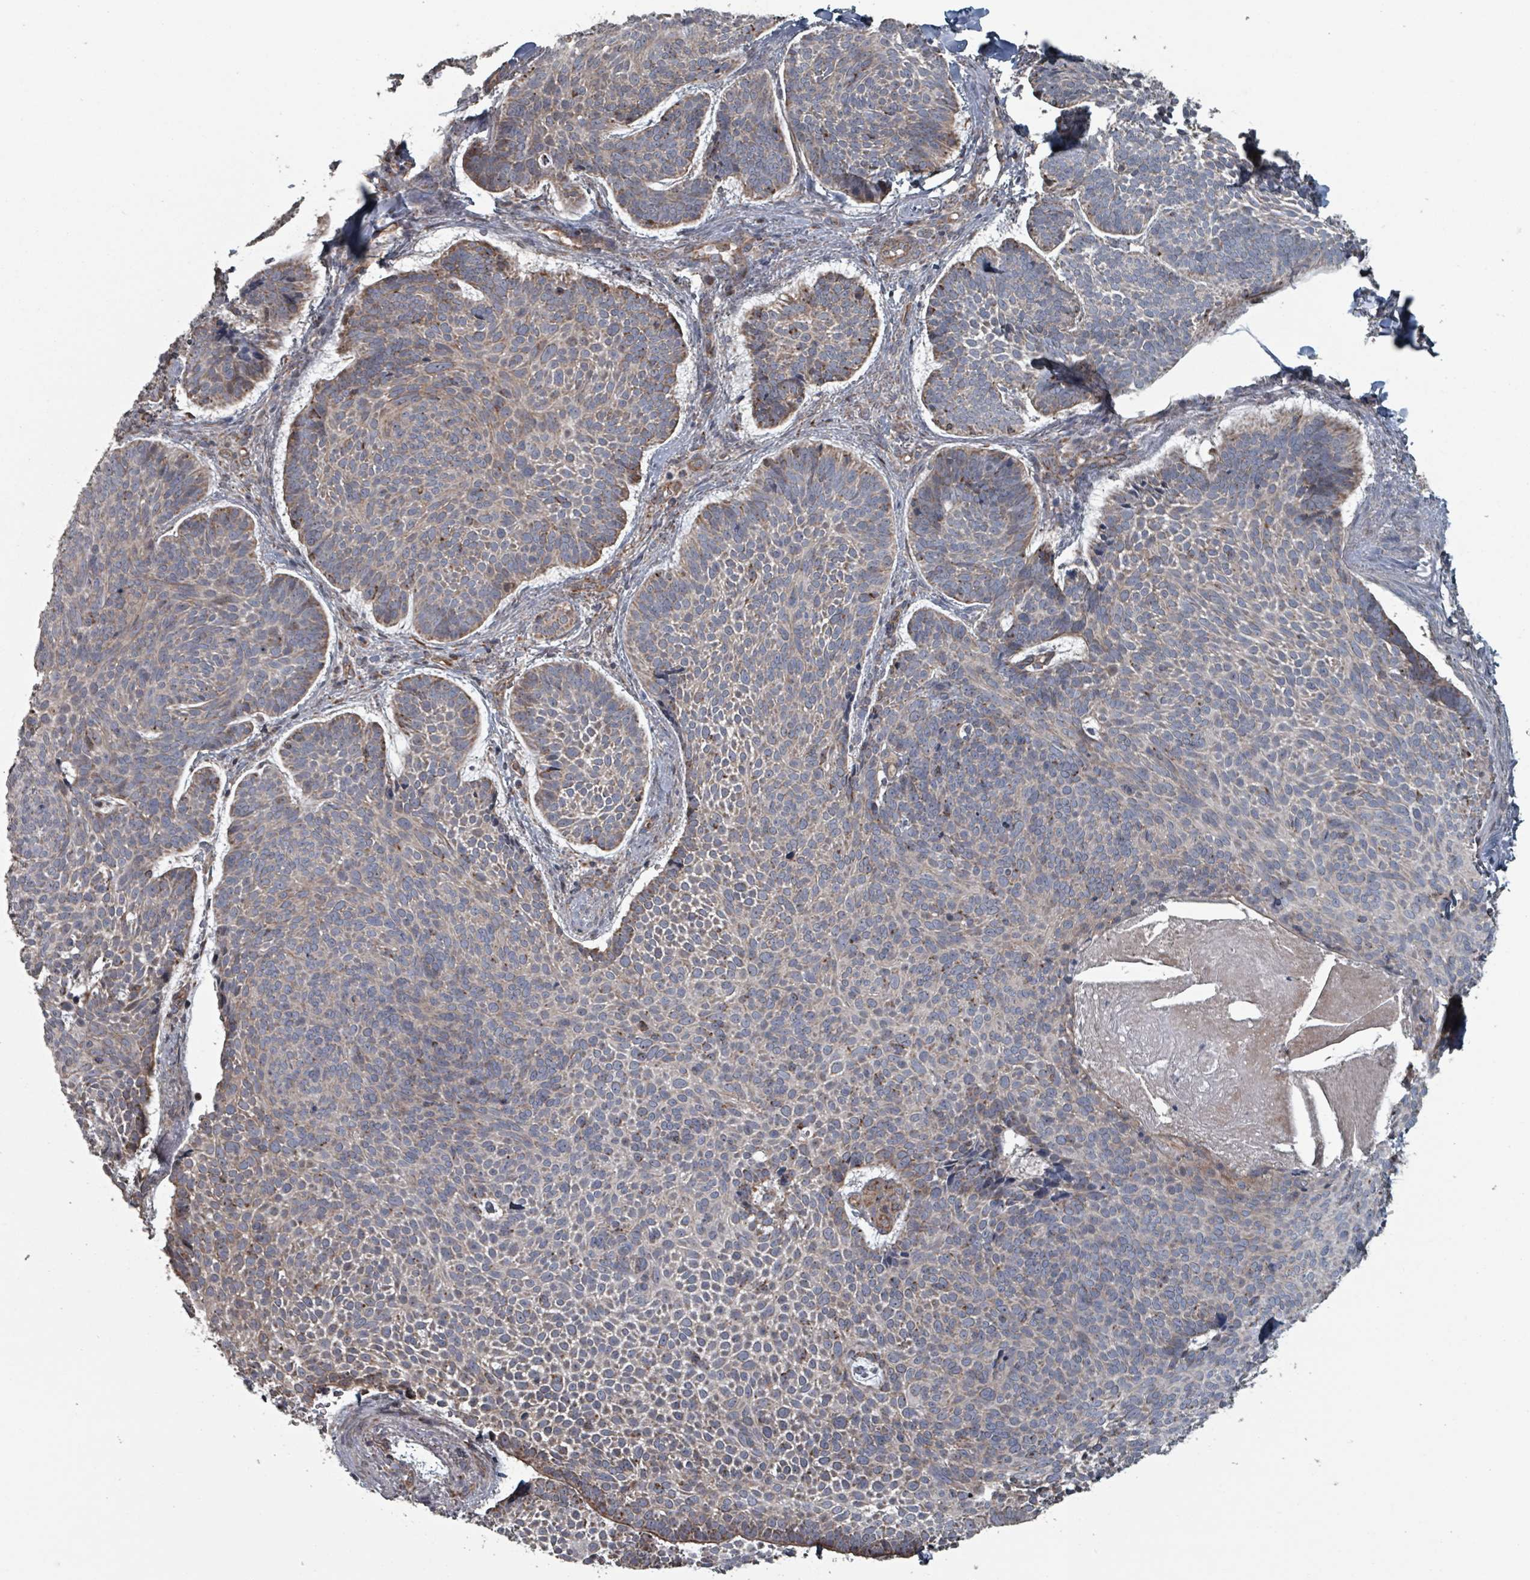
{"staining": {"intensity": "weak", "quantity": "25%-75%", "location": "cytoplasmic/membranous"}, "tissue": "skin cancer", "cell_type": "Tumor cells", "image_type": "cancer", "snomed": [{"axis": "morphology", "description": "Basal cell carcinoma"}, {"axis": "topography", "description": "Skin"}], "caption": "This is a micrograph of IHC staining of basal cell carcinoma (skin), which shows weak expression in the cytoplasmic/membranous of tumor cells.", "gene": "MRPL4", "patient": {"sex": "male", "age": 70}}